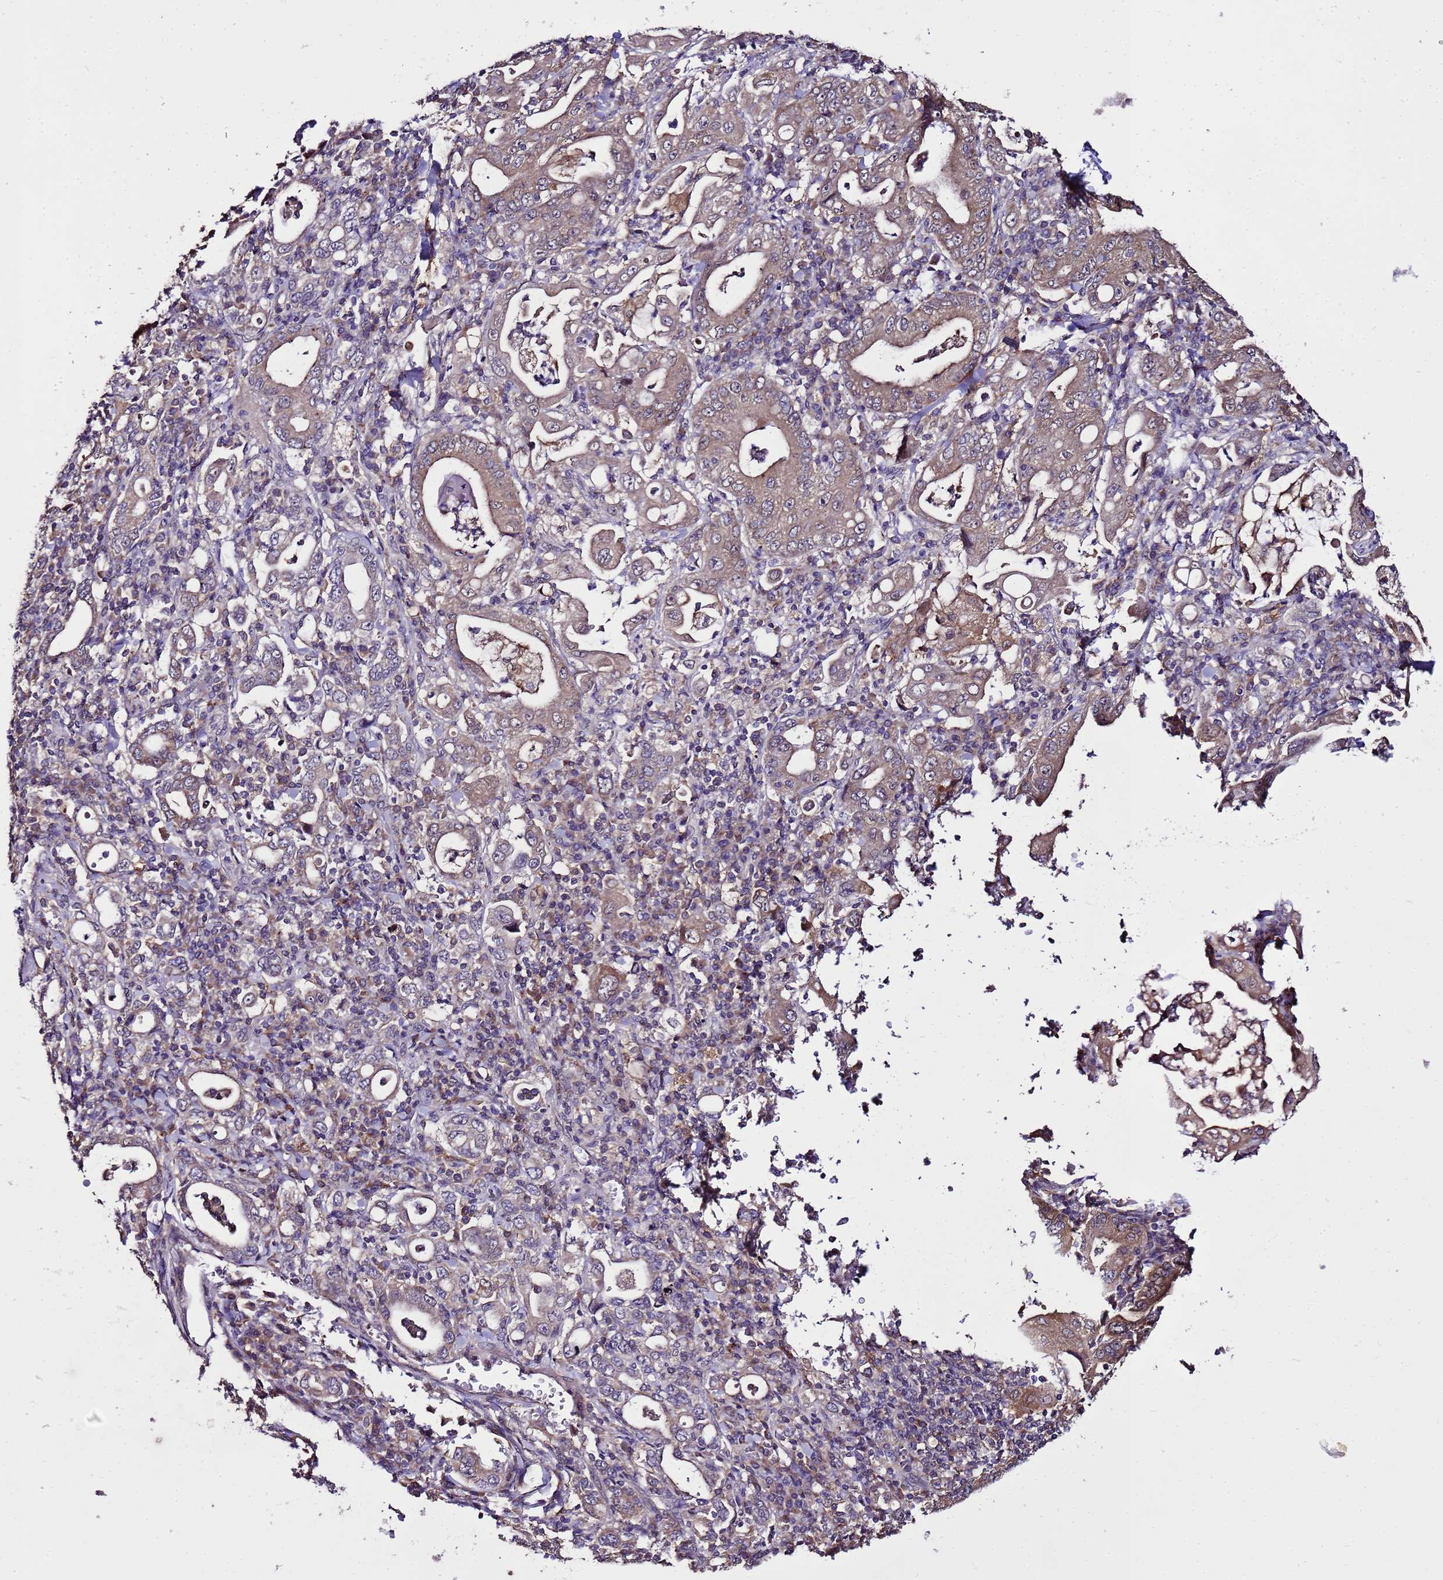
{"staining": {"intensity": "moderate", "quantity": ">75%", "location": "cytoplasmic/membranous"}, "tissue": "stomach cancer", "cell_type": "Tumor cells", "image_type": "cancer", "snomed": [{"axis": "morphology", "description": "Normal tissue, NOS"}, {"axis": "morphology", "description": "Adenocarcinoma, NOS"}, {"axis": "topography", "description": "Esophagus"}, {"axis": "topography", "description": "Stomach, upper"}, {"axis": "topography", "description": "Peripheral nerve tissue"}], "caption": "A brown stain shows moderate cytoplasmic/membranous expression of a protein in human stomach cancer tumor cells. The staining was performed using DAB to visualize the protein expression in brown, while the nuclei were stained in blue with hematoxylin (Magnification: 20x).", "gene": "ZNF329", "patient": {"sex": "male", "age": 62}}